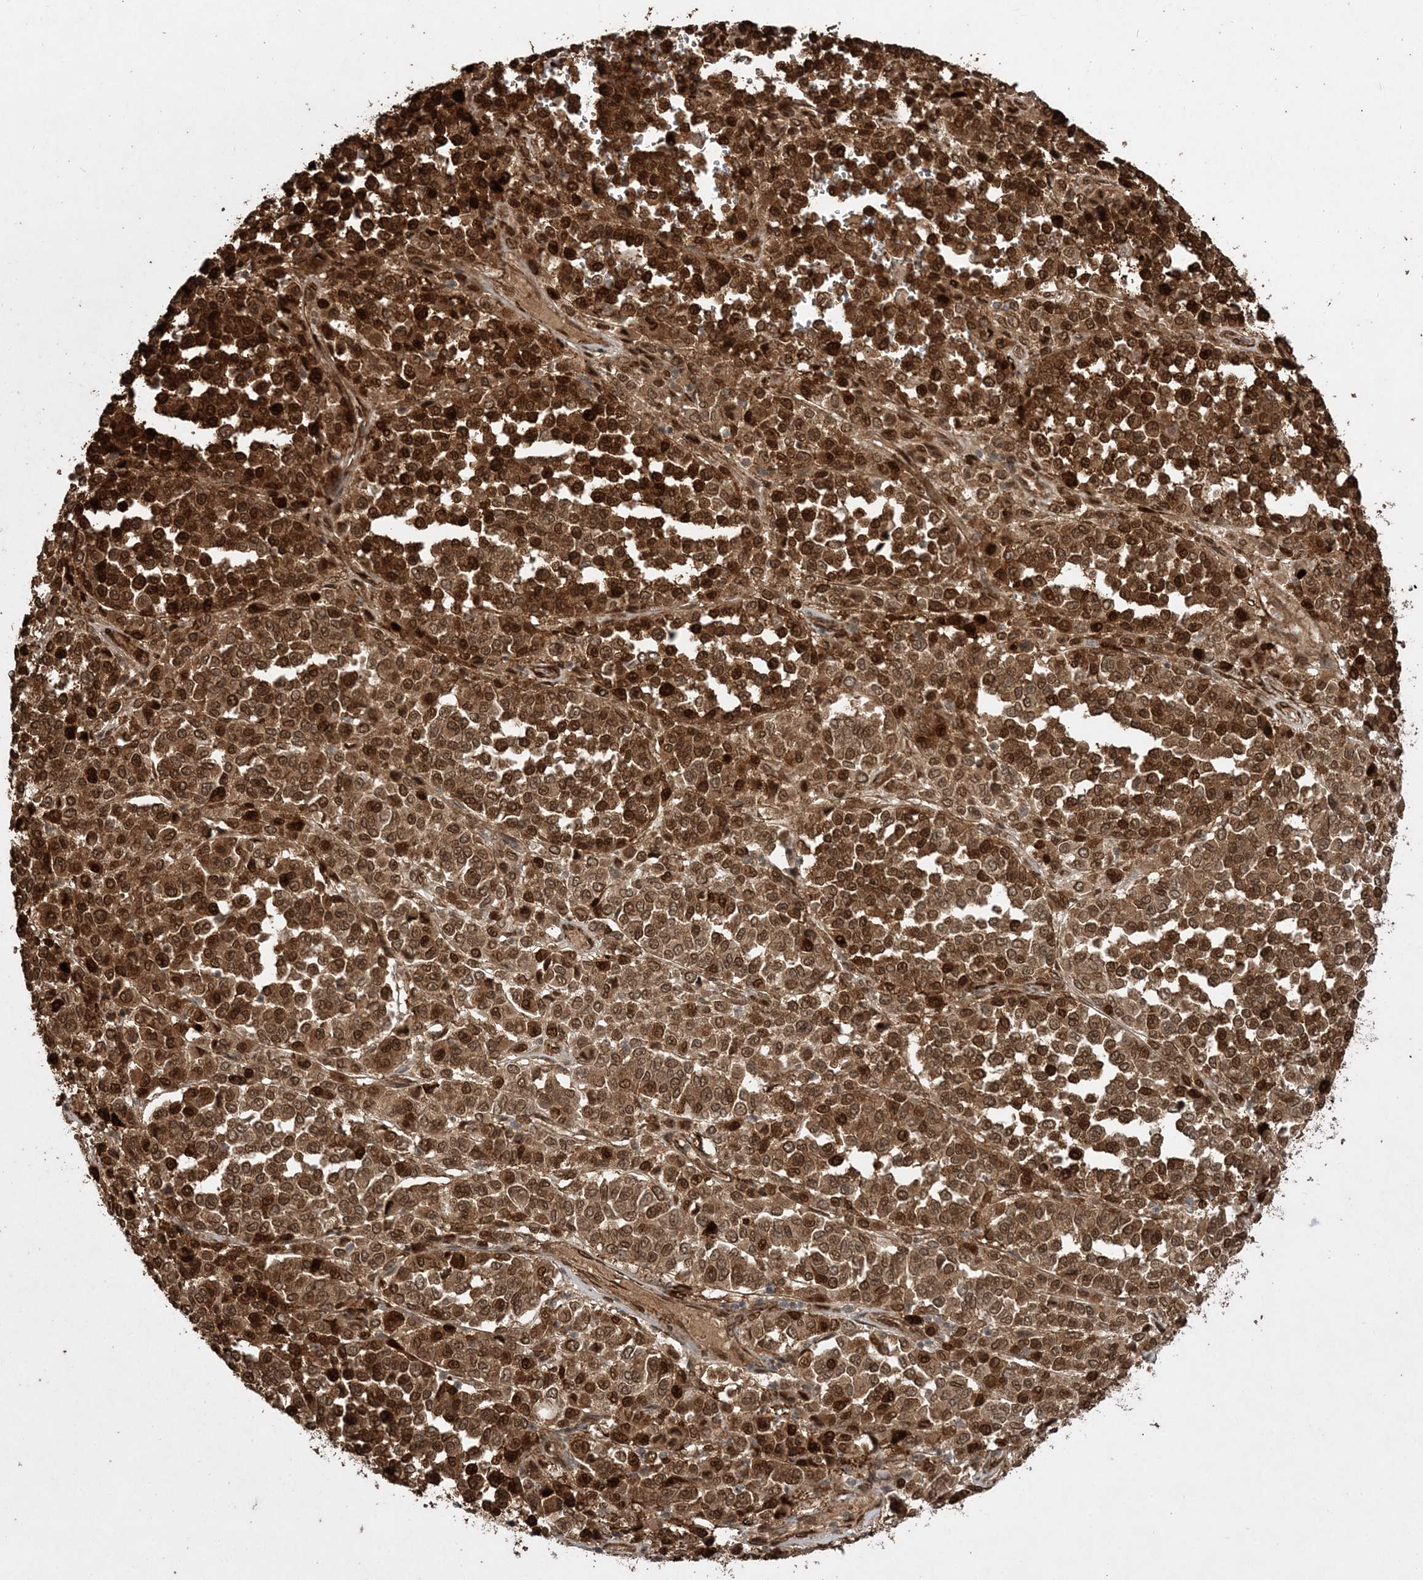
{"staining": {"intensity": "strong", "quantity": ">75%", "location": "cytoplasmic/membranous,nuclear"}, "tissue": "melanoma", "cell_type": "Tumor cells", "image_type": "cancer", "snomed": [{"axis": "morphology", "description": "Malignant melanoma, Metastatic site"}, {"axis": "topography", "description": "Pancreas"}], "caption": "A micrograph of melanoma stained for a protein reveals strong cytoplasmic/membranous and nuclear brown staining in tumor cells.", "gene": "ETAA1", "patient": {"sex": "female", "age": 30}}